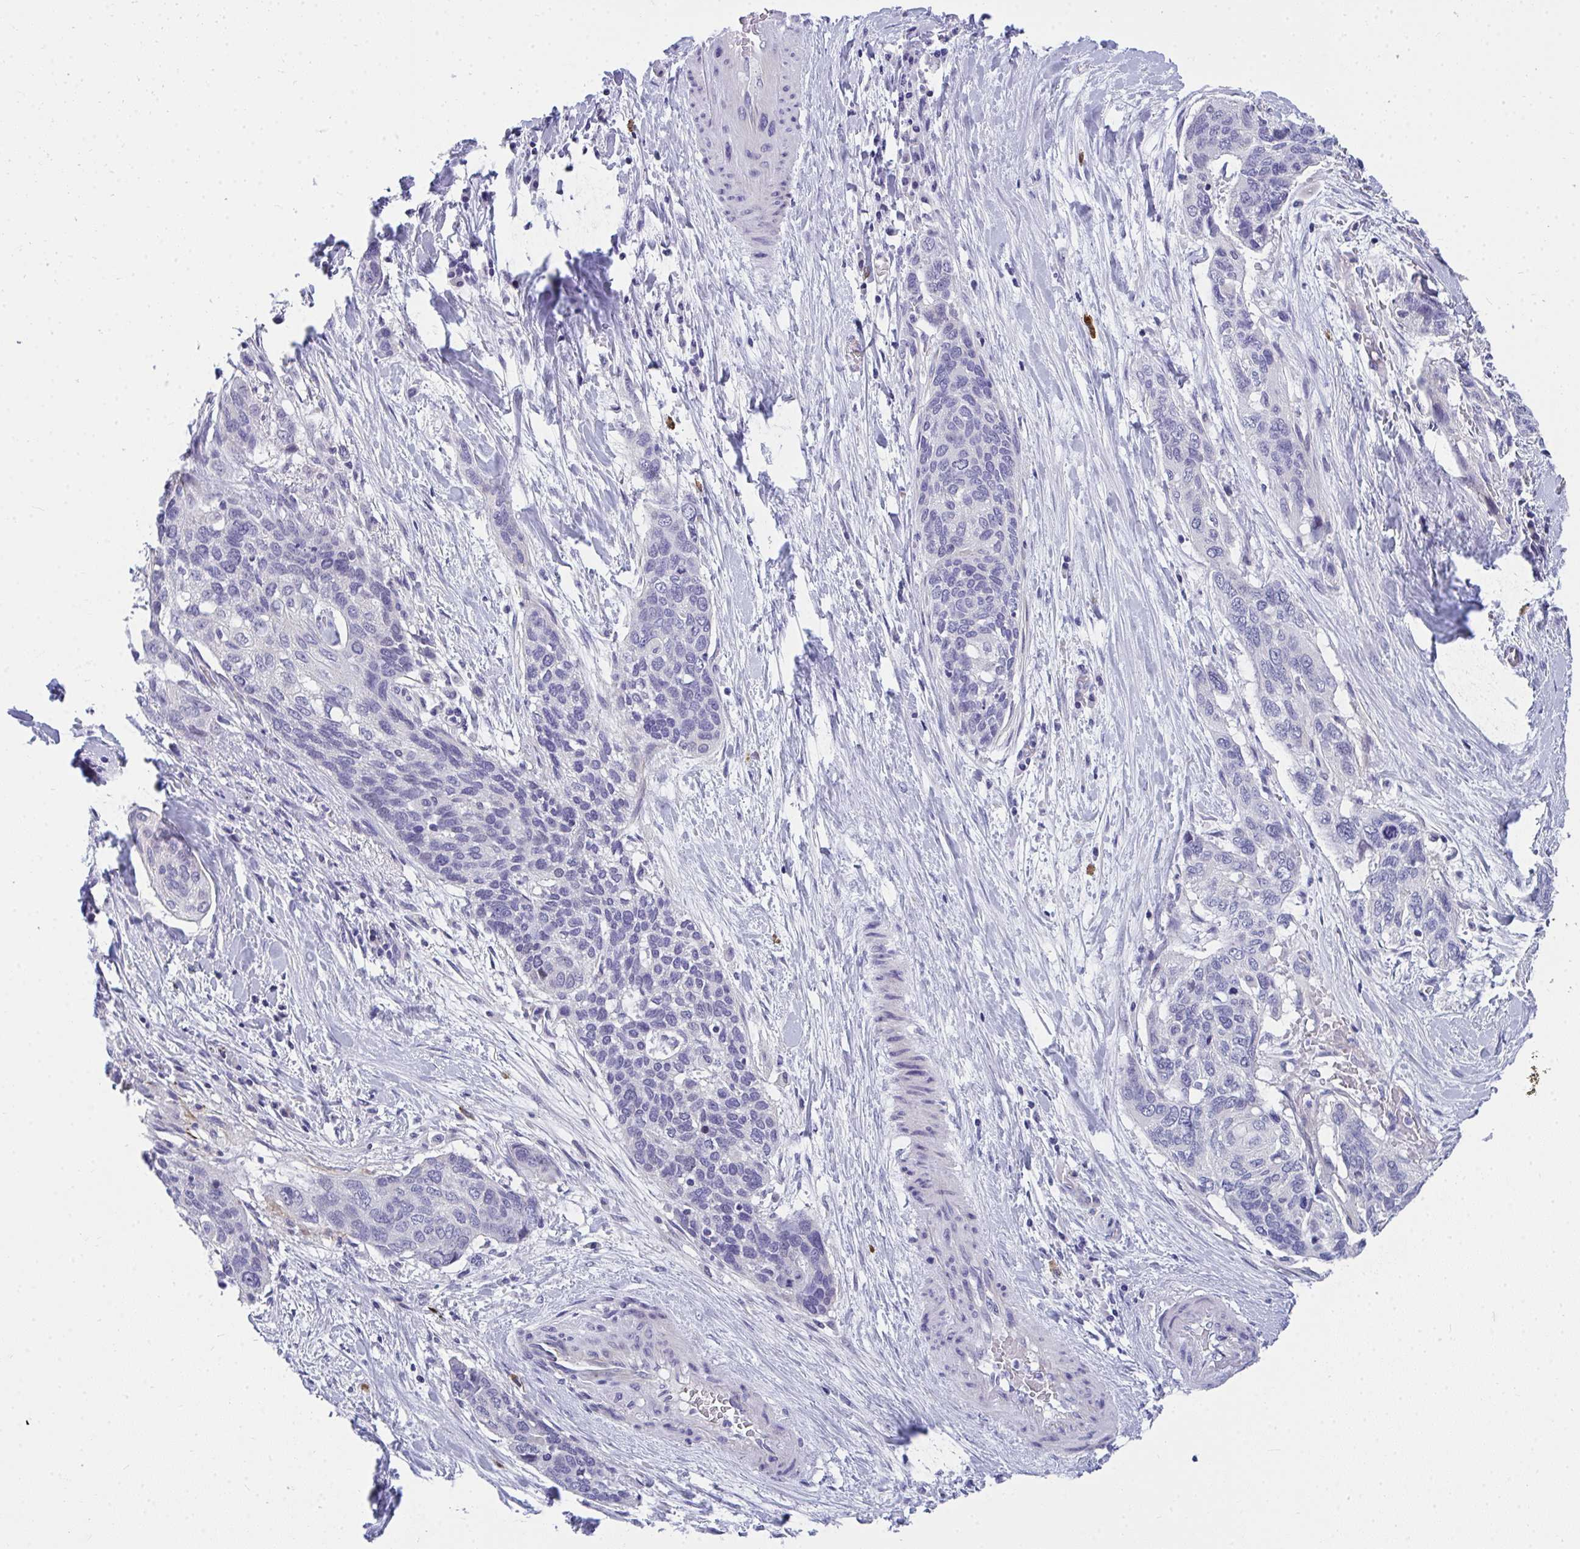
{"staining": {"intensity": "negative", "quantity": "none", "location": "none"}, "tissue": "lung cancer", "cell_type": "Tumor cells", "image_type": "cancer", "snomed": [{"axis": "morphology", "description": "Squamous cell carcinoma, NOS"}, {"axis": "morphology", "description": "Squamous cell carcinoma, metastatic, NOS"}, {"axis": "topography", "description": "Lymph node"}, {"axis": "topography", "description": "Lung"}], "caption": "Immunohistochemistry photomicrograph of lung squamous cell carcinoma stained for a protein (brown), which displays no positivity in tumor cells.", "gene": "TSBP1", "patient": {"sex": "male", "age": 41}}